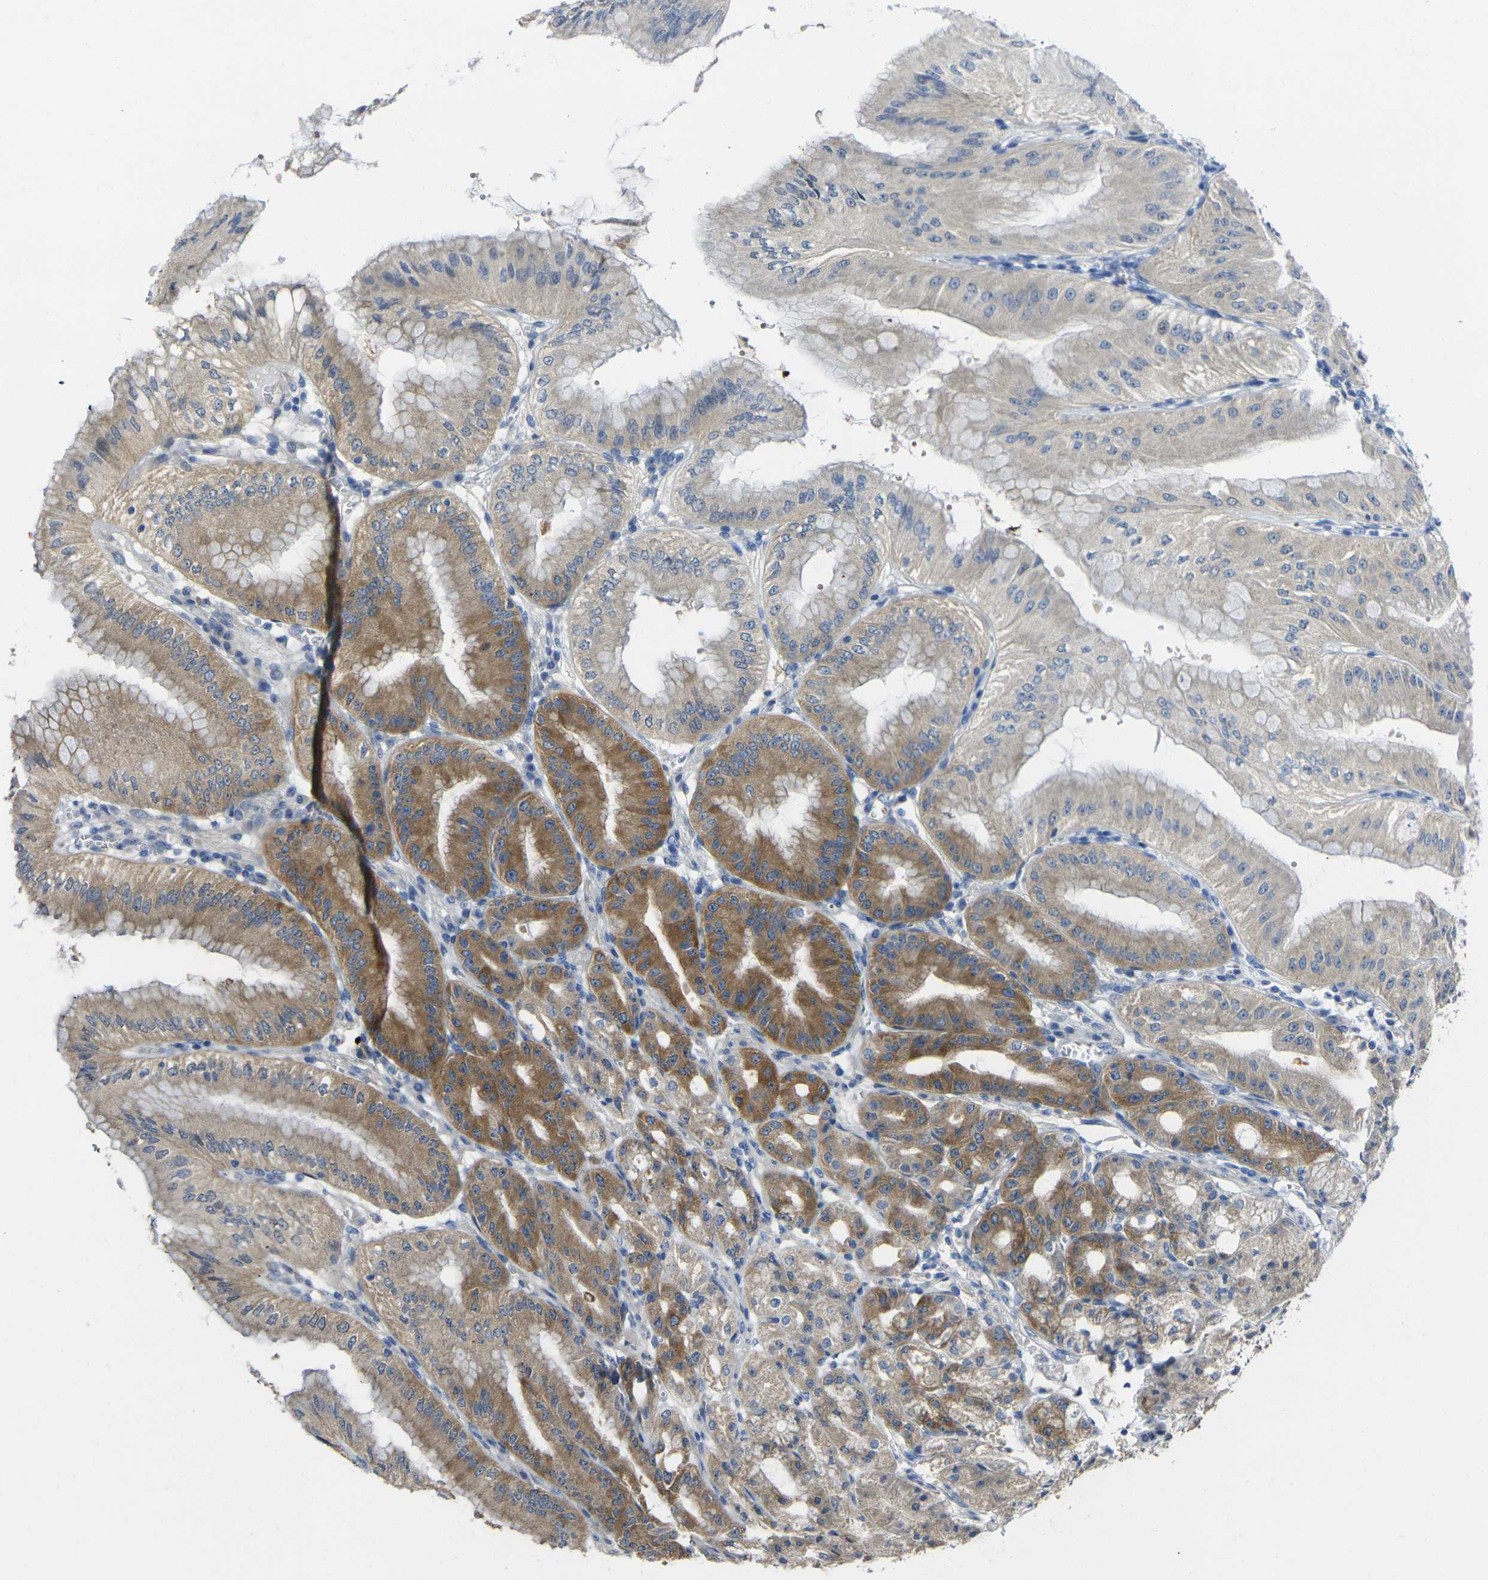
{"staining": {"intensity": "moderate", "quantity": "25%-75%", "location": "cytoplasmic/membranous"}, "tissue": "stomach", "cell_type": "Glandular cells", "image_type": "normal", "snomed": [{"axis": "morphology", "description": "Normal tissue, NOS"}, {"axis": "topography", "description": "Stomach, lower"}], "caption": "Immunohistochemical staining of unremarkable human stomach demonstrates medium levels of moderate cytoplasmic/membranous expression in approximately 25%-75% of glandular cells. The protein is stained brown, and the nuclei are stained in blue (DAB (3,3'-diaminobenzidine) IHC with brightfield microscopy, high magnification).", "gene": "GNA12", "patient": {"sex": "male", "age": 71}}